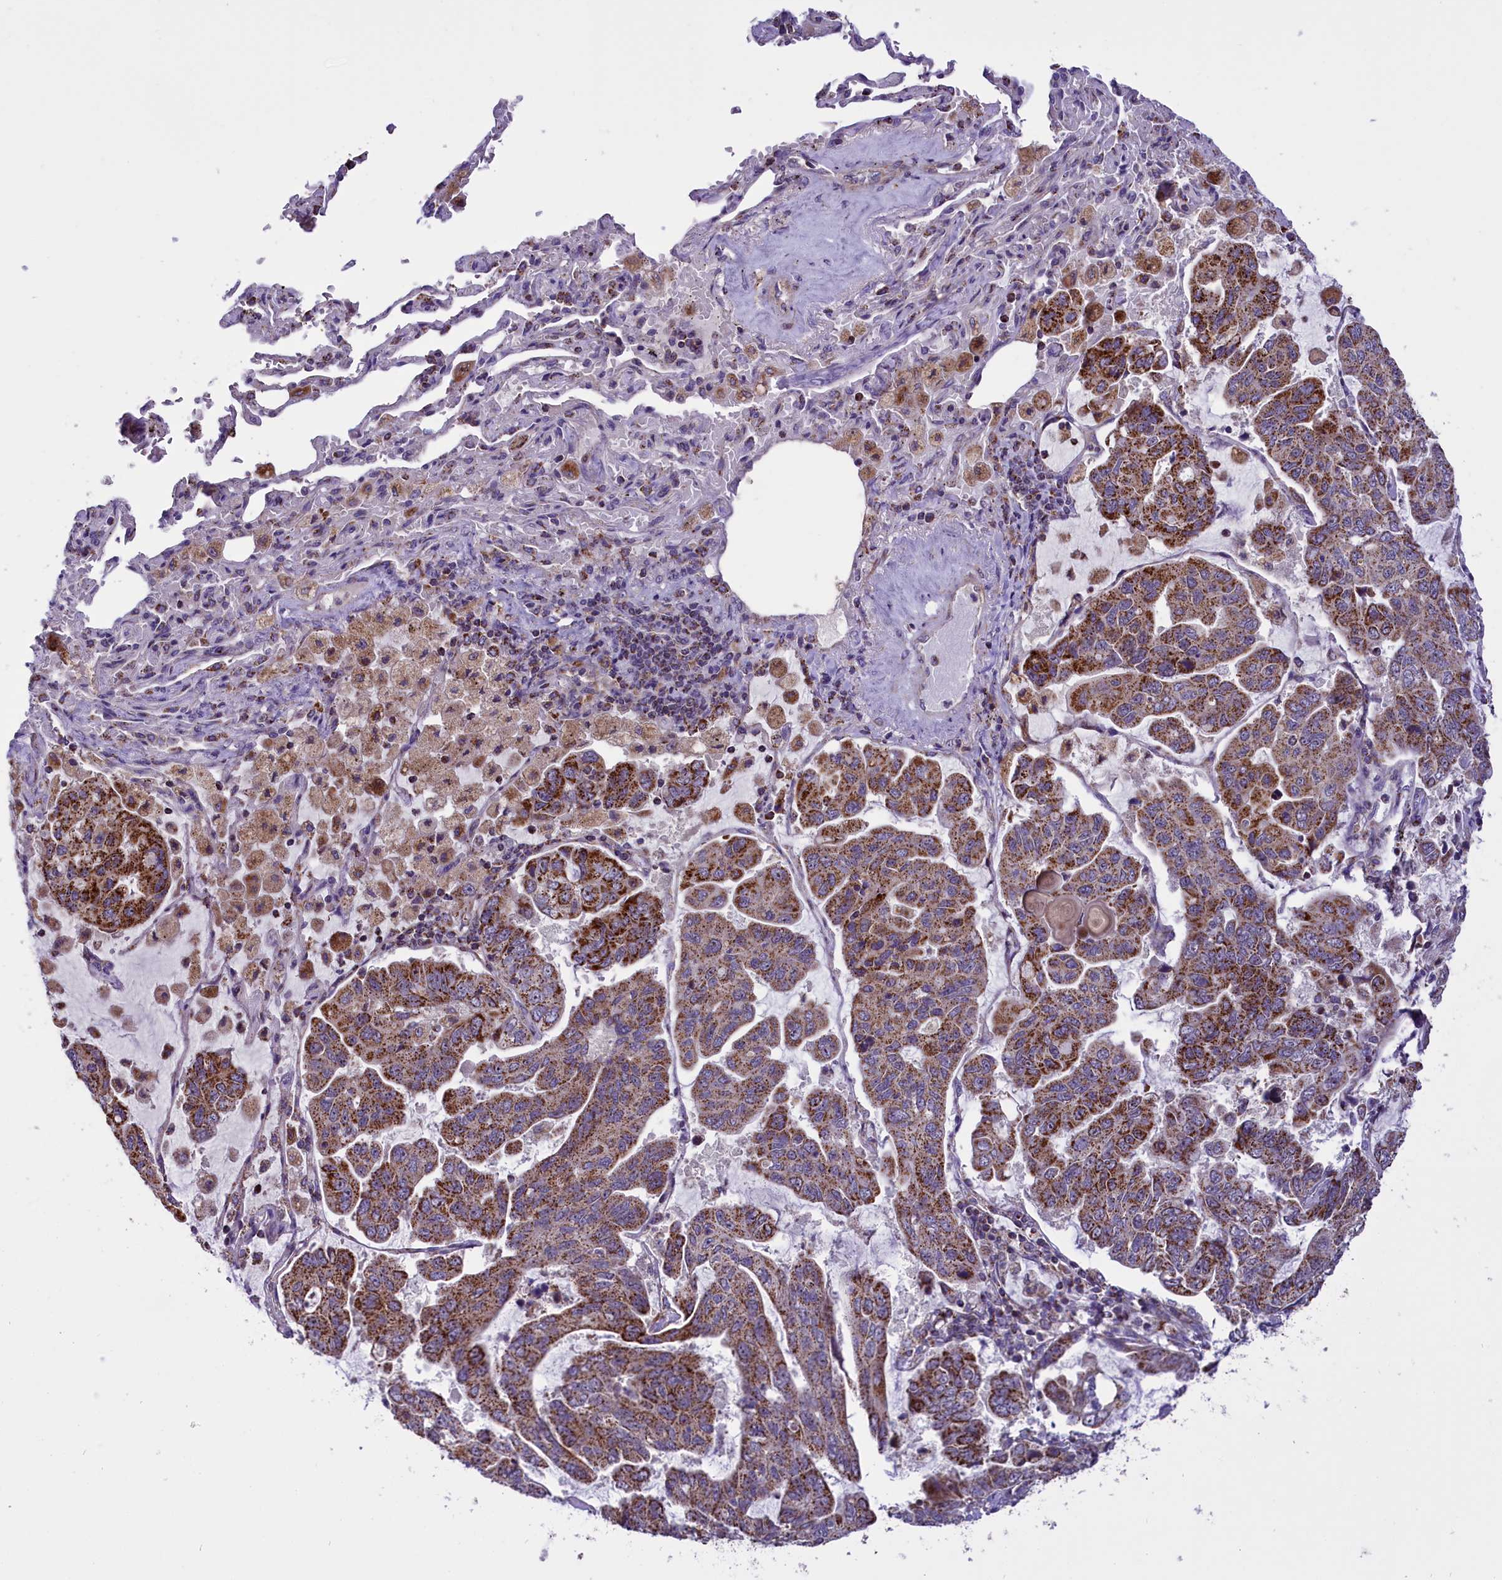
{"staining": {"intensity": "moderate", "quantity": ">75%", "location": "cytoplasmic/membranous"}, "tissue": "lung cancer", "cell_type": "Tumor cells", "image_type": "cancer", "snomed": [{"axis": "morphology", "description": "Adenocarcinoma, NOS"}, {"axis": "topography", "description": "Lung"}], "caption": "The photomicrograph exhibits staining of lung adenocarcinoma, revealing moderate cytoplasmic/membranous protein positivity (brown color) within tumor cells.", "gene": "GLRX5", "patient": {"sex": "male", "age": 64}}